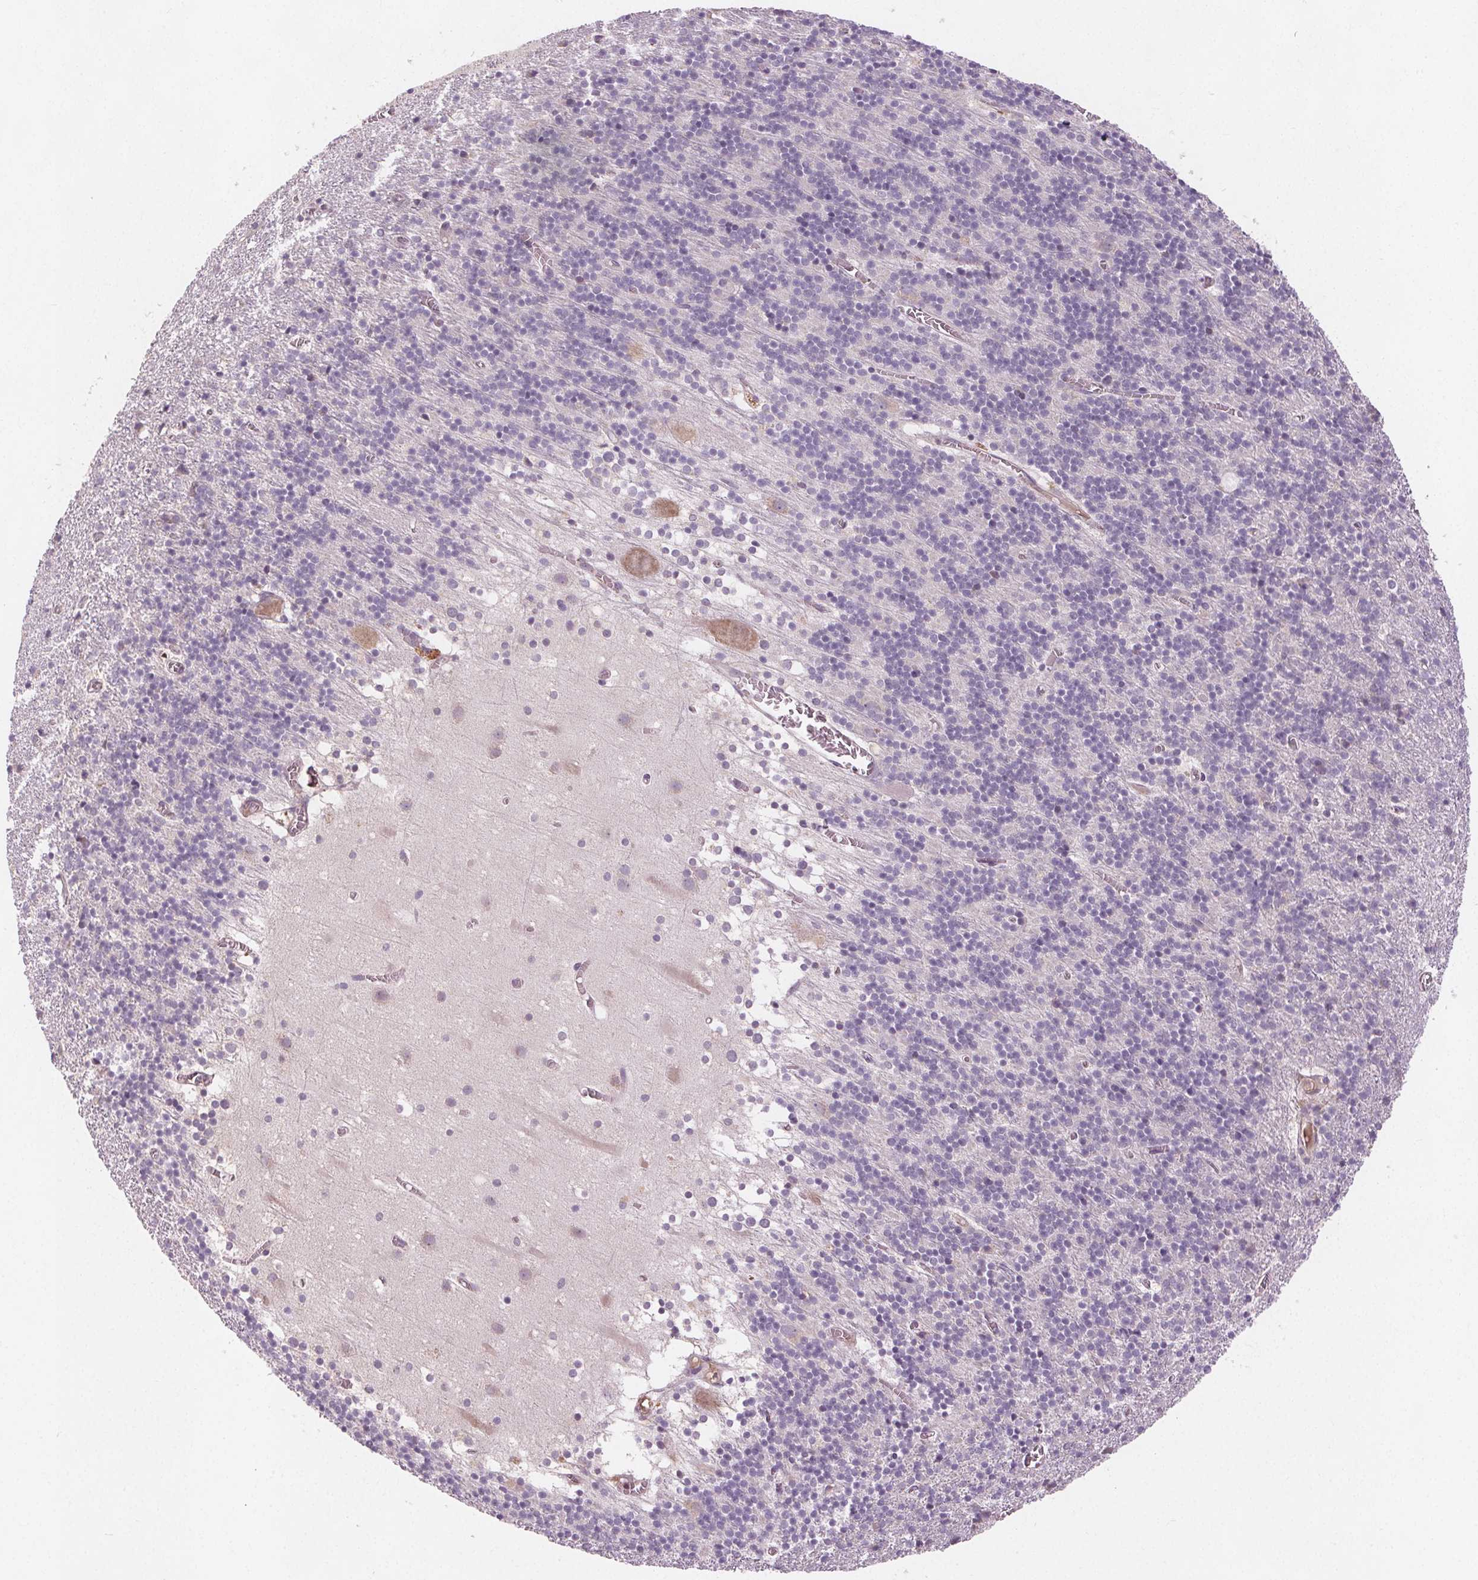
{"staining": {"intensity": "negative", "quantity": "none", "location": "none"}, "tissue": "cerebellum", "cell_type": "Cells in granular layer", "image_type": "normal", "snomed": [{"axis": "morphology", "description": "Normal tissue, NOS"}, {"axis": "topography", "description": "Cerebellum"}], "caption": "This is an IHC micrograph of unremarkable cerebellum. There is no expression in cells in granular layer.", "gene": "TMEM80", "patient": {"sex": "male", "age": 70}}